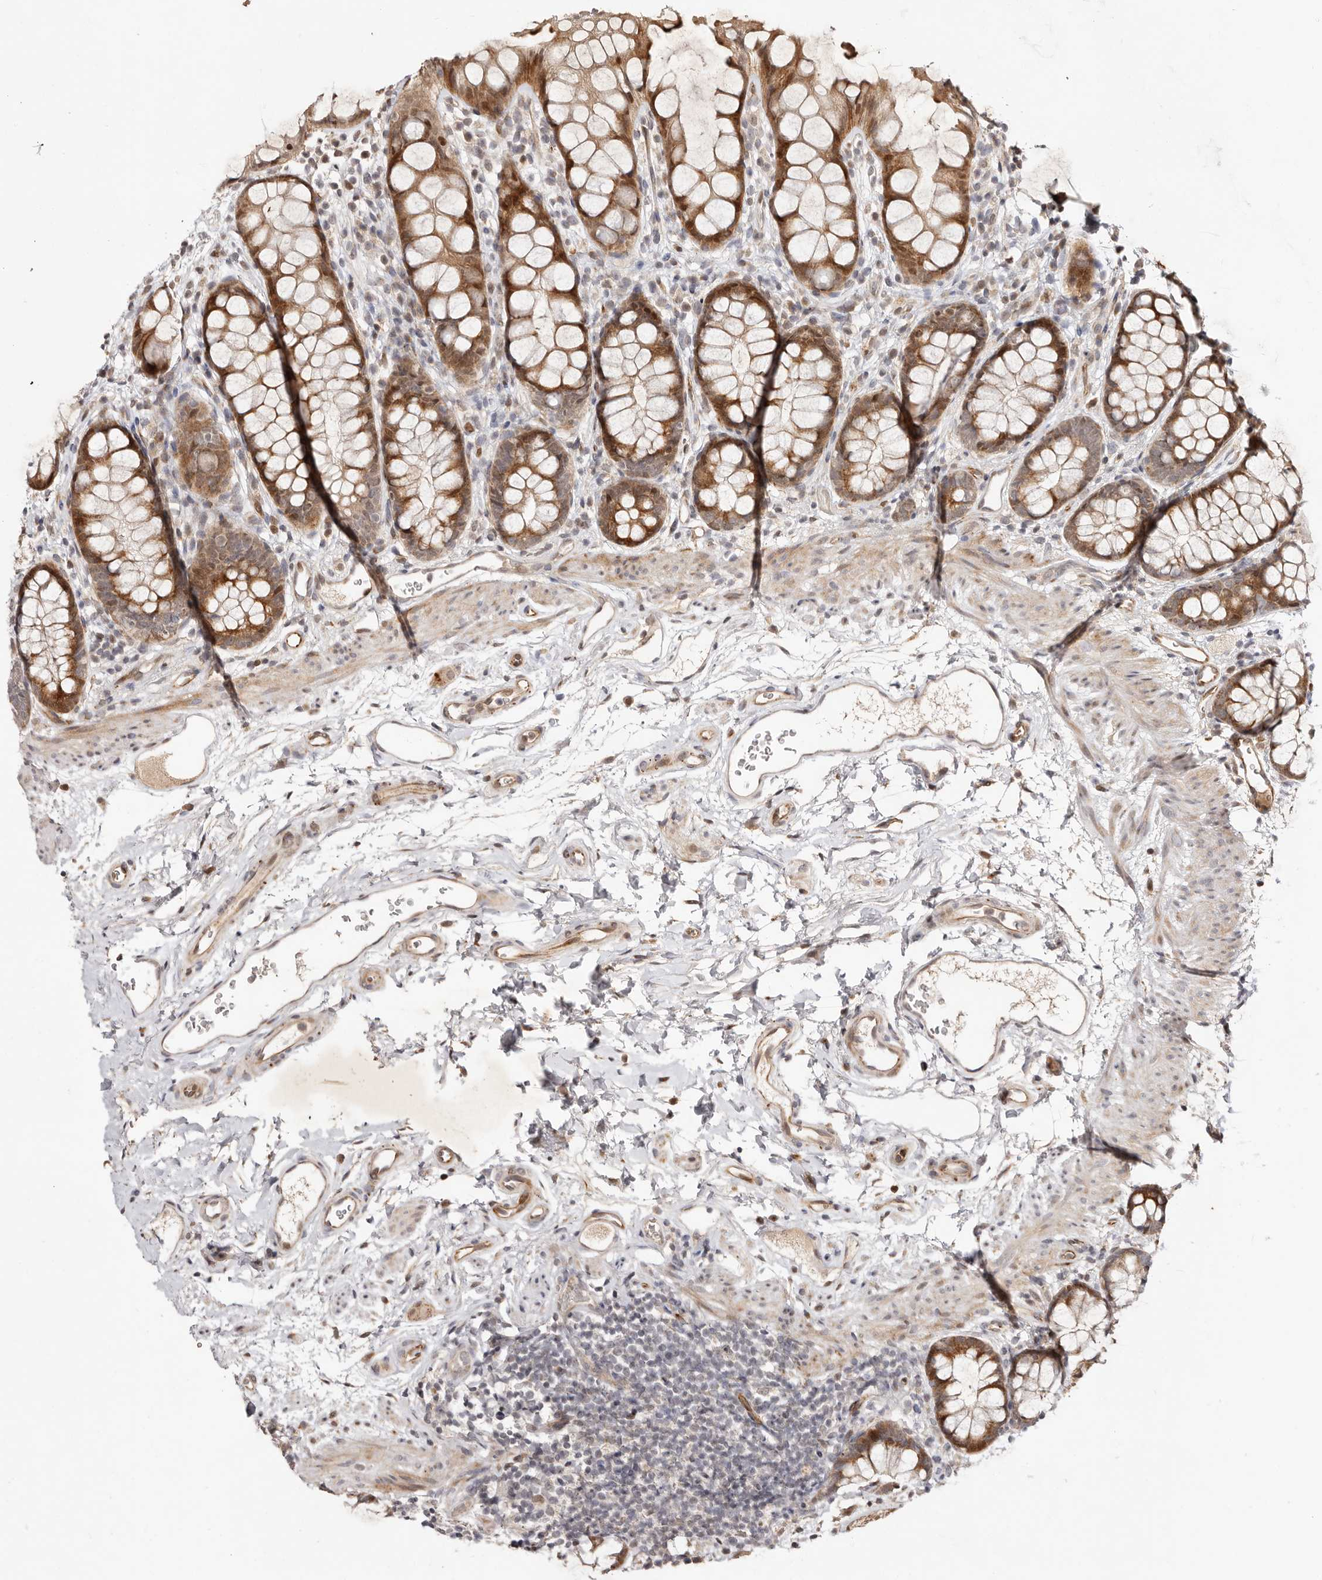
{"staining": {"intensity": "moderate", "quantity": ">75%", "location": "cytoplasmic/membranous"}, "tissue": "rectum", "cell_type": "Glandular cells", "image_type": "normal", "snomed": [{"axis": "morphology", "description": "Normal tissue, NOS"}, {"axis": "topography", "description": "Rectum"}], "caption": "An IHC micrograph of unremarkable tissue is shown. Protein staining in brown shows moderate cytoplasmic/membranous positivity in rectum within glandular cells.", "gene": "BCL2L15", "patient": {"sex": "female", "age": 65}}